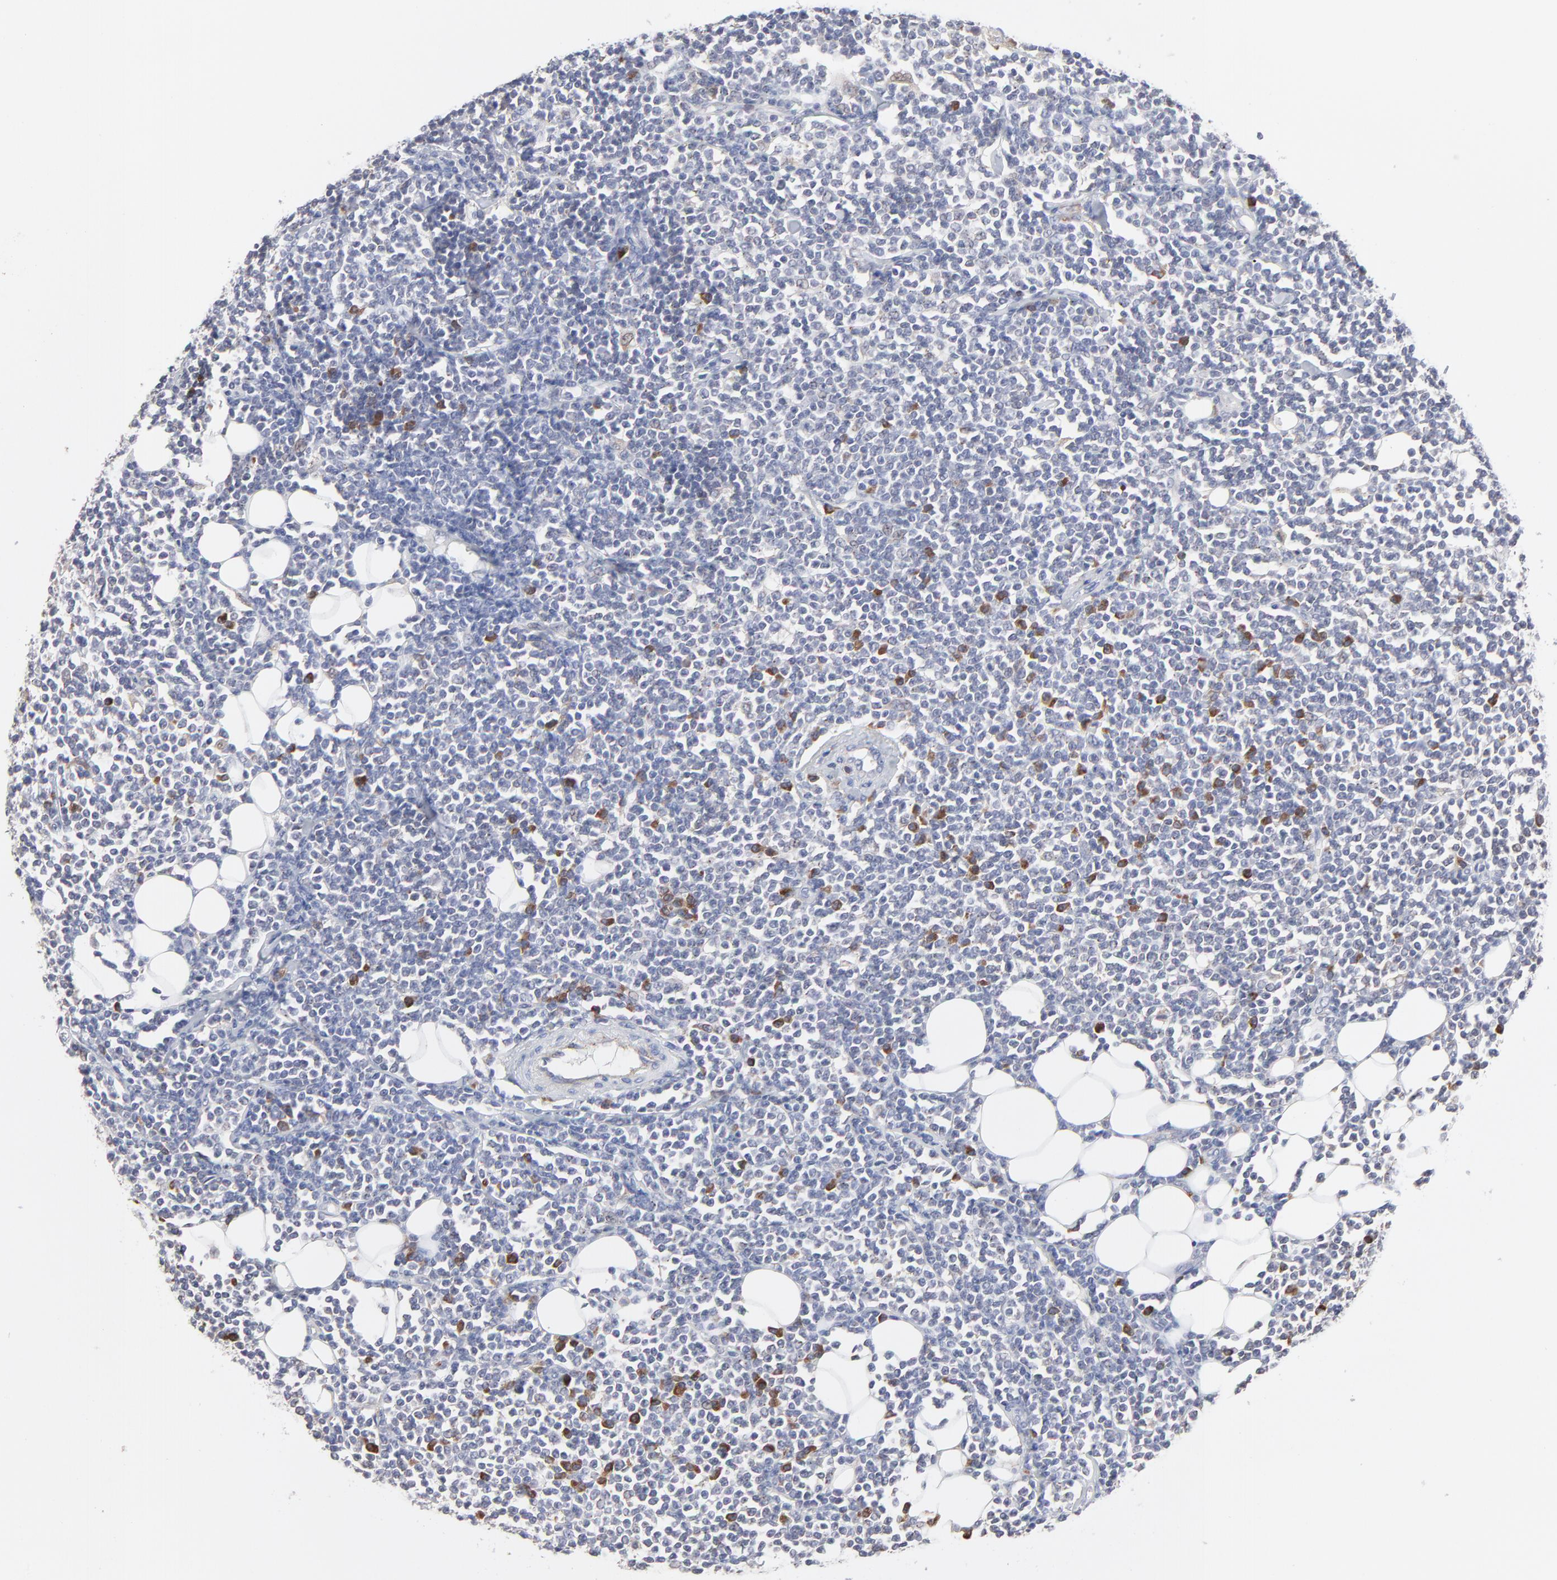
{"staining": {"intensity": "moderate", "quantity": "<25%", "location": "cytoplasmic/membranous"}, "tissue": "lymphoma", "cell_type": "Tumor cells", "image_type": "cancer", "snomed": [{"axis": "morphology", "description": "Malignant lymphoma, non-Hodgkin's type, Low grade"}, {"axis": "topography", "description": "Soft tissue"}], "caption": "Immunohistochemistry (IHC) photomicrograph of neoplastic tissue: lymphoma stained using immunohistochemistry exhibits low levels of moderate protein expression localized specifically in the cytoplasmic/membranous of tumor cells, appearing as a cytoplasmic/membranous brown color.", "gene": "TRIM22", "patient": {"sex": "male", "age": 92}}